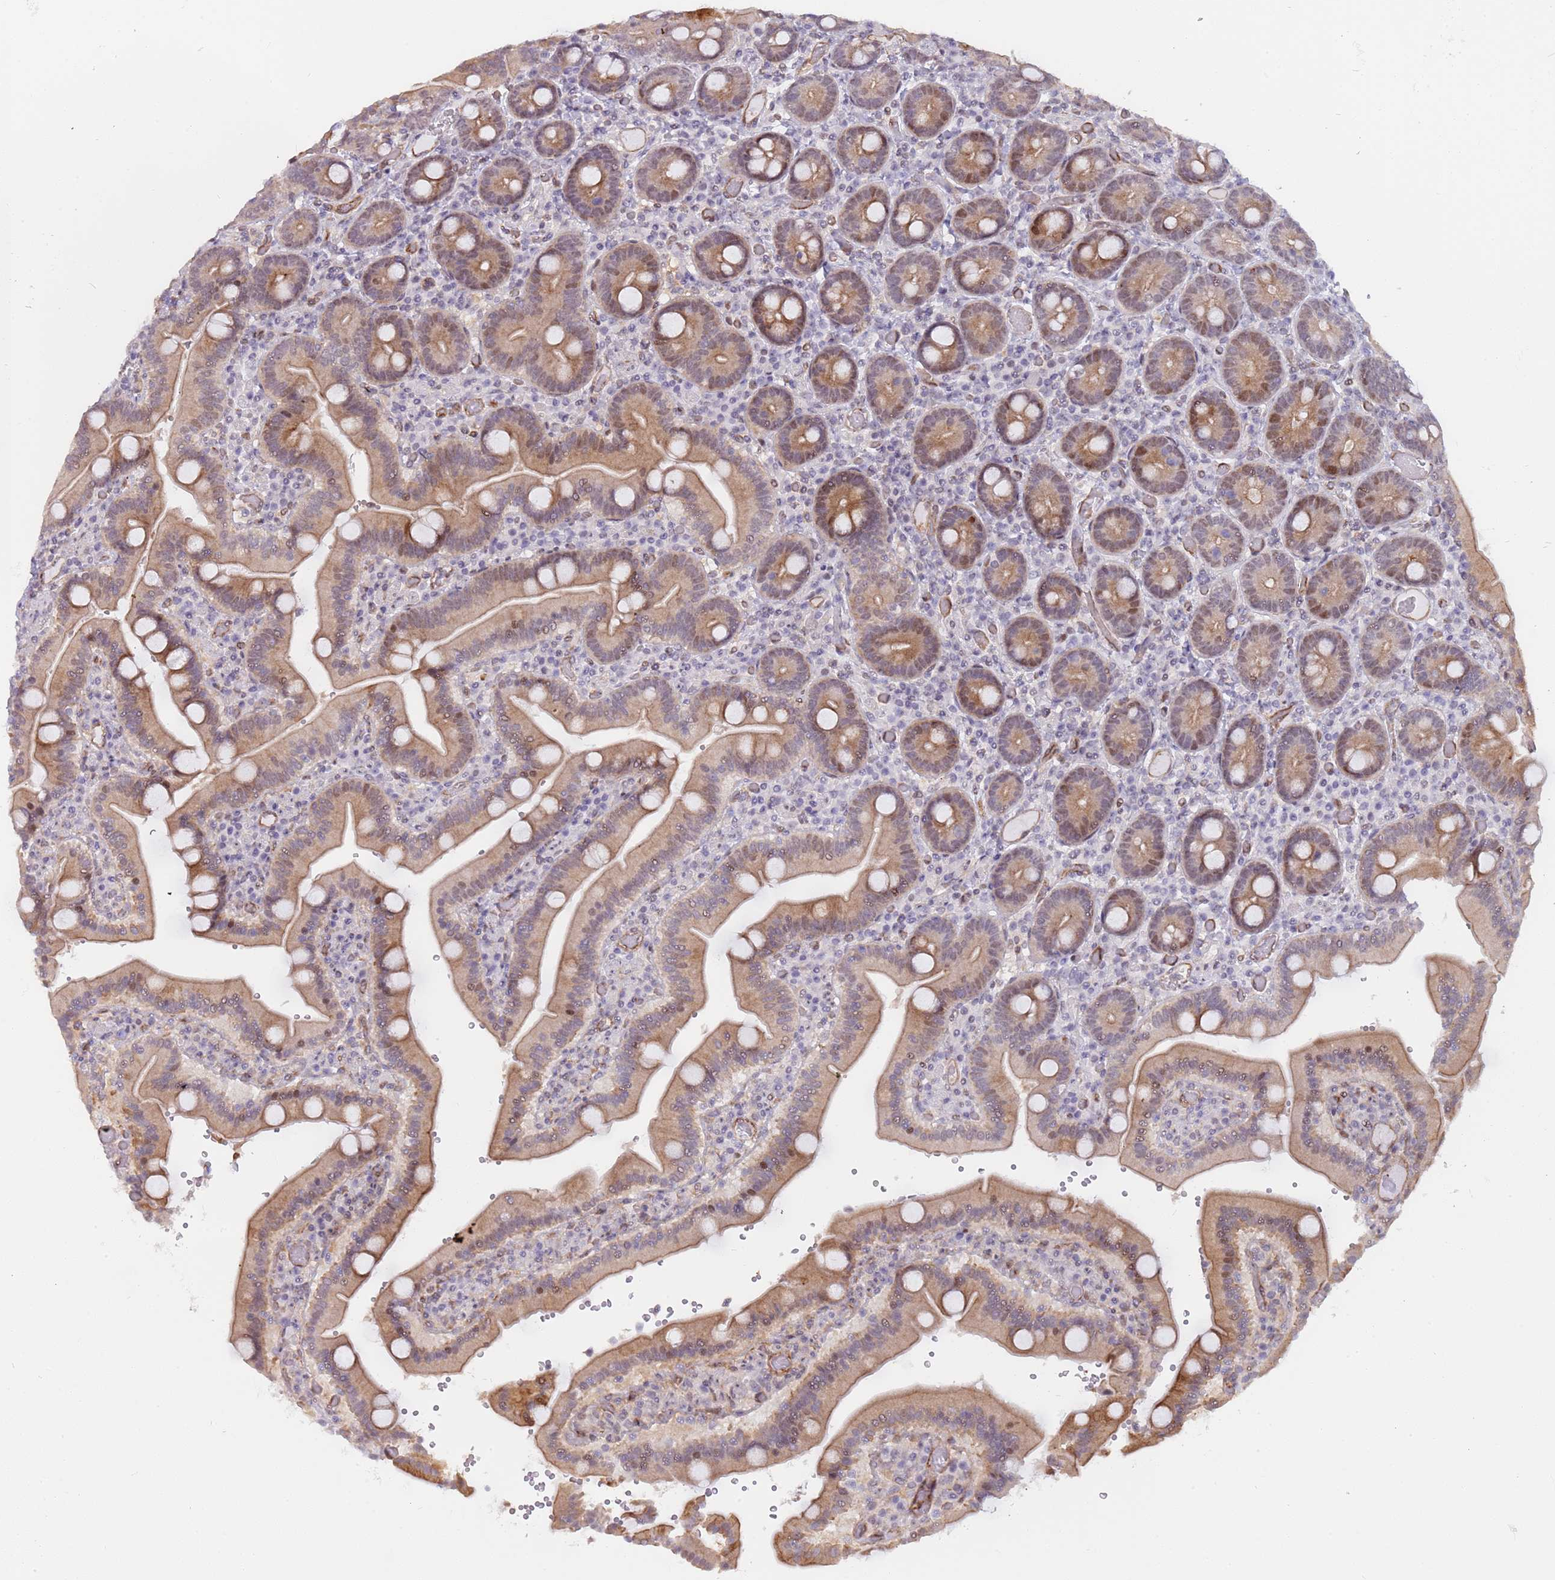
{"staining": {"intensity": "moderate", "quantity": ">75%", "location": "cytoplasmic/membranous,nuclear"}, "tissue": "duodenum", "cell_type": "Glandular cells", "image_type": "normal", "snomed": [{"axis": "morphology", "description": "Normal tissue, NOS"}, {"axis": "topography", "description": "Duodenum"}], "caption": "Glandular cells exhibit moderate cytoplasmic/membranous,nuclear expression in approximately >75% of cells in normal duodenum.", "gene": "LRMDA", "patient": {"sex": "female", "age": 62}}